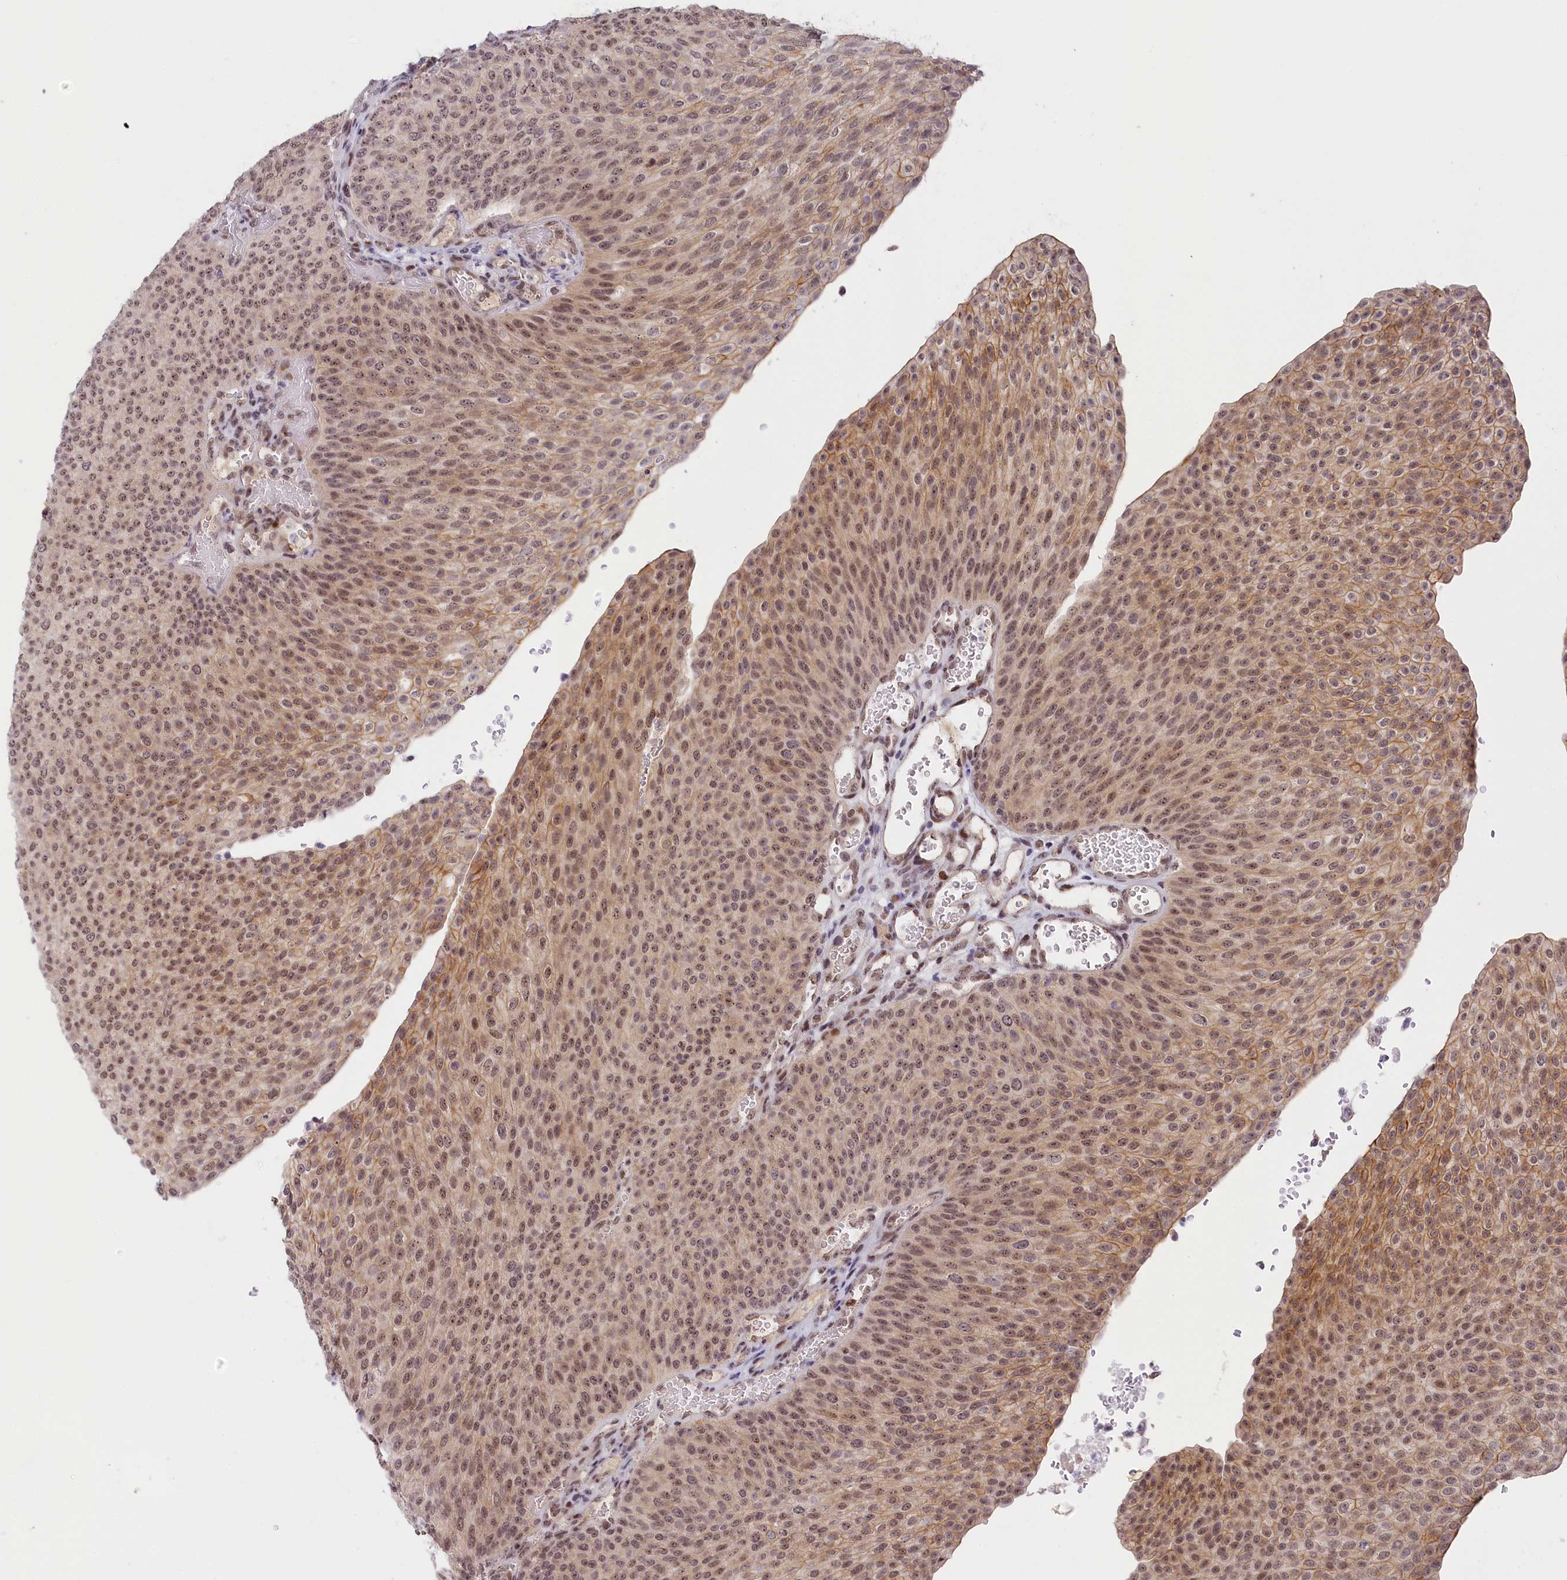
{"staining": {"intensity": "moderate", "quantity": ">75%", "location": "cytoplasmic/membranous,nuclear"}, "tissue": "urothelial cancer", "cell_type": "Tumor cells", "image_type": "cancer", "snomed": [{"axis": "morphology", "description": "Urothelial carcinoma, High grade"}, {"axis": "topography", "description": "Urinary bladder"}], "caption": "Immunohistochemical staining of human urothelial cancer shows moderate cytoplasmic/membranous and nuclear protein staining in about >75% of tumor cells.", "gene": "SEC31B", "patient": {"sex": "female", "age": 79}}